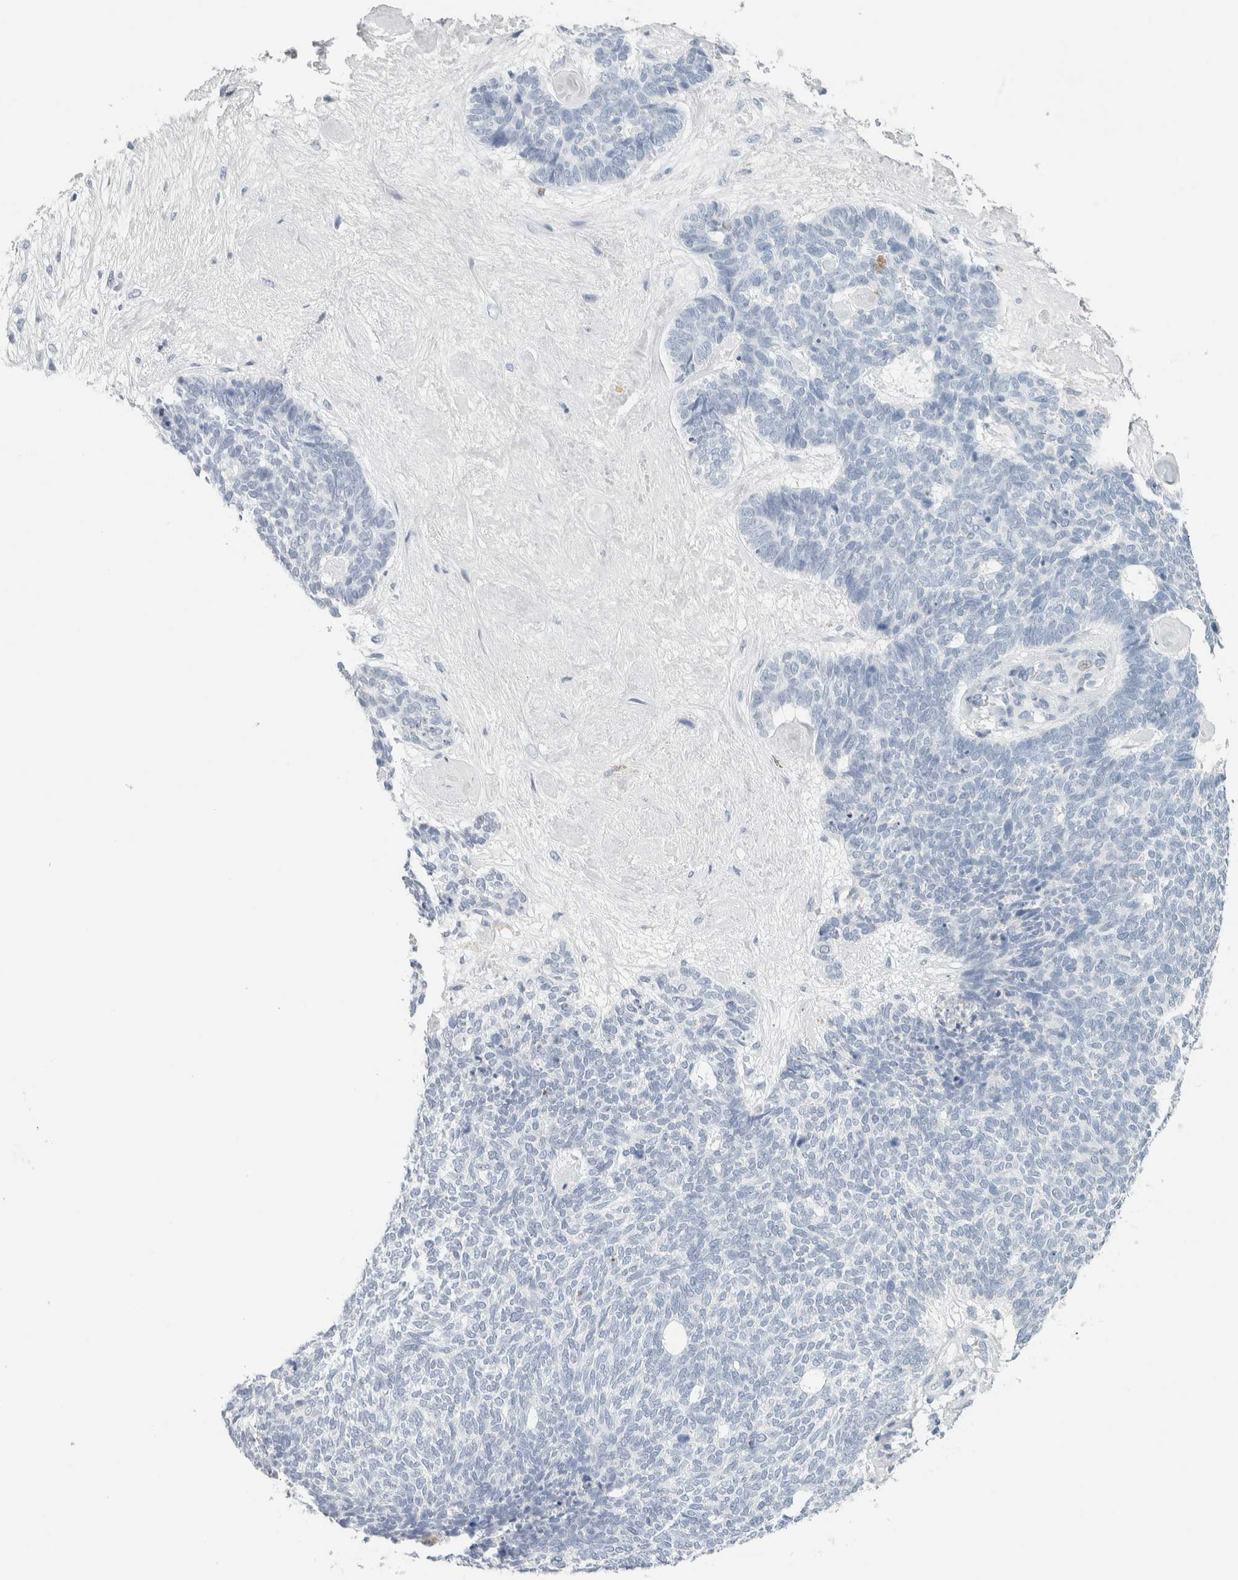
{"staining": {"intensity": "negative", "quantity": "none", "location": "none"}, "tissue": "skin cancer", "cell_type": "Tumor cells", "image_type": "cancer", "snomed": [{"axis": "morphology", "description": "Basal cell carcinoma"}, {"axis": "topography", "description": "Skin"}], "caption": "High power microscopy image of an immunohistochemistry (IHC) histopathology image of skin cancer, revealing no significant staining in tumor cells. Nuclei are stained in blue.", "gene": "IL6", "patient": {"sex": "female", "age": 84}}